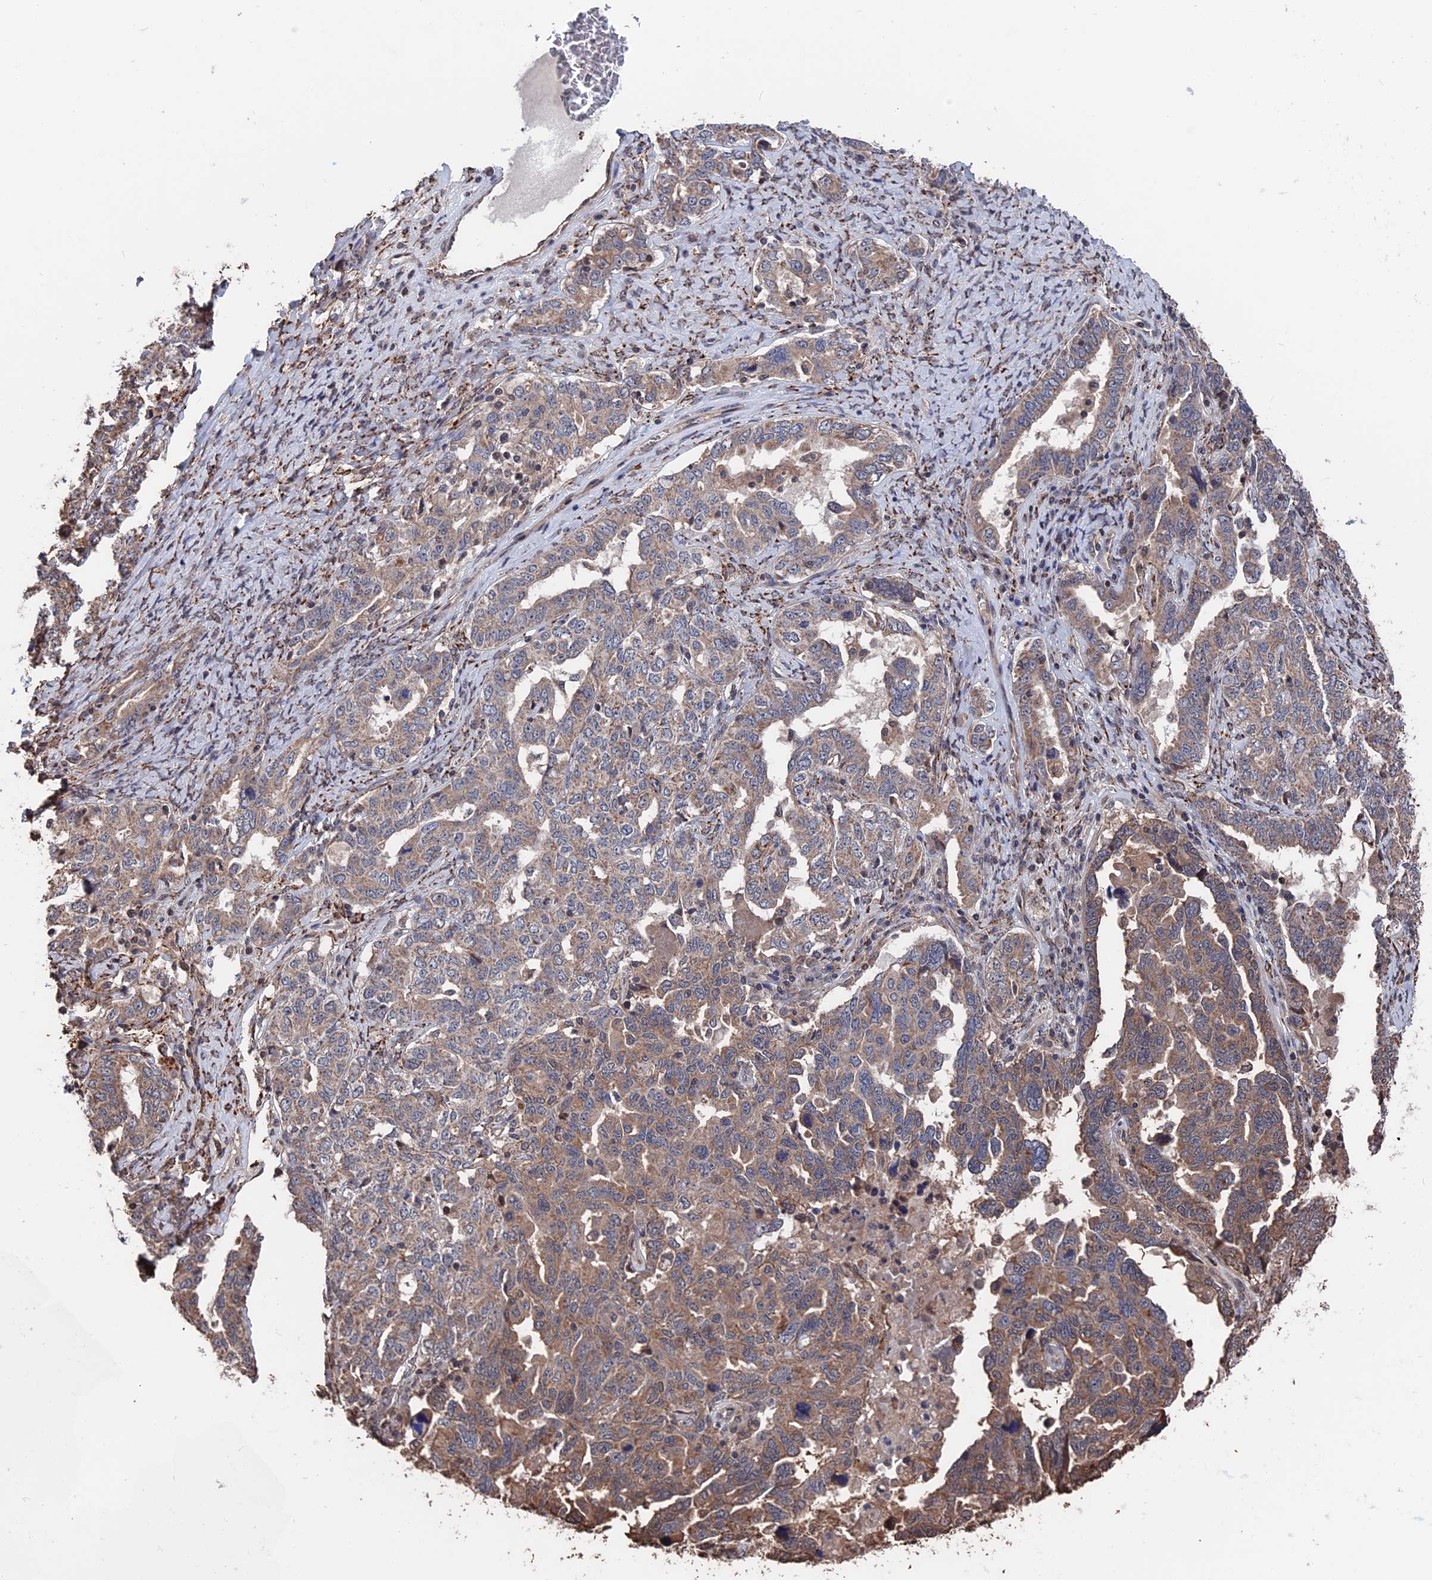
{"staining": {"intensity": "moderate", "quantity": "<25%", "location": "cytoplasmic/membranous"}, "tissue": "ovarian cancer", "cell_type": "Tumor cells", "image_type": "cancer", "snomed": [{"axis": "morphology", "description": "Carcinoma, endometroid"}, {"axis": "topography", "description": "Ovary"}], "caption": "Brown immunohistochemical staining in human ovarian cancer (endometroid carcinoma) exhibits moderate cytoplasmic/membranous positivity in approximately <25% of tumor cells.", "gene": "PDE12", "patient": {"sex": "female", "age": 62}}